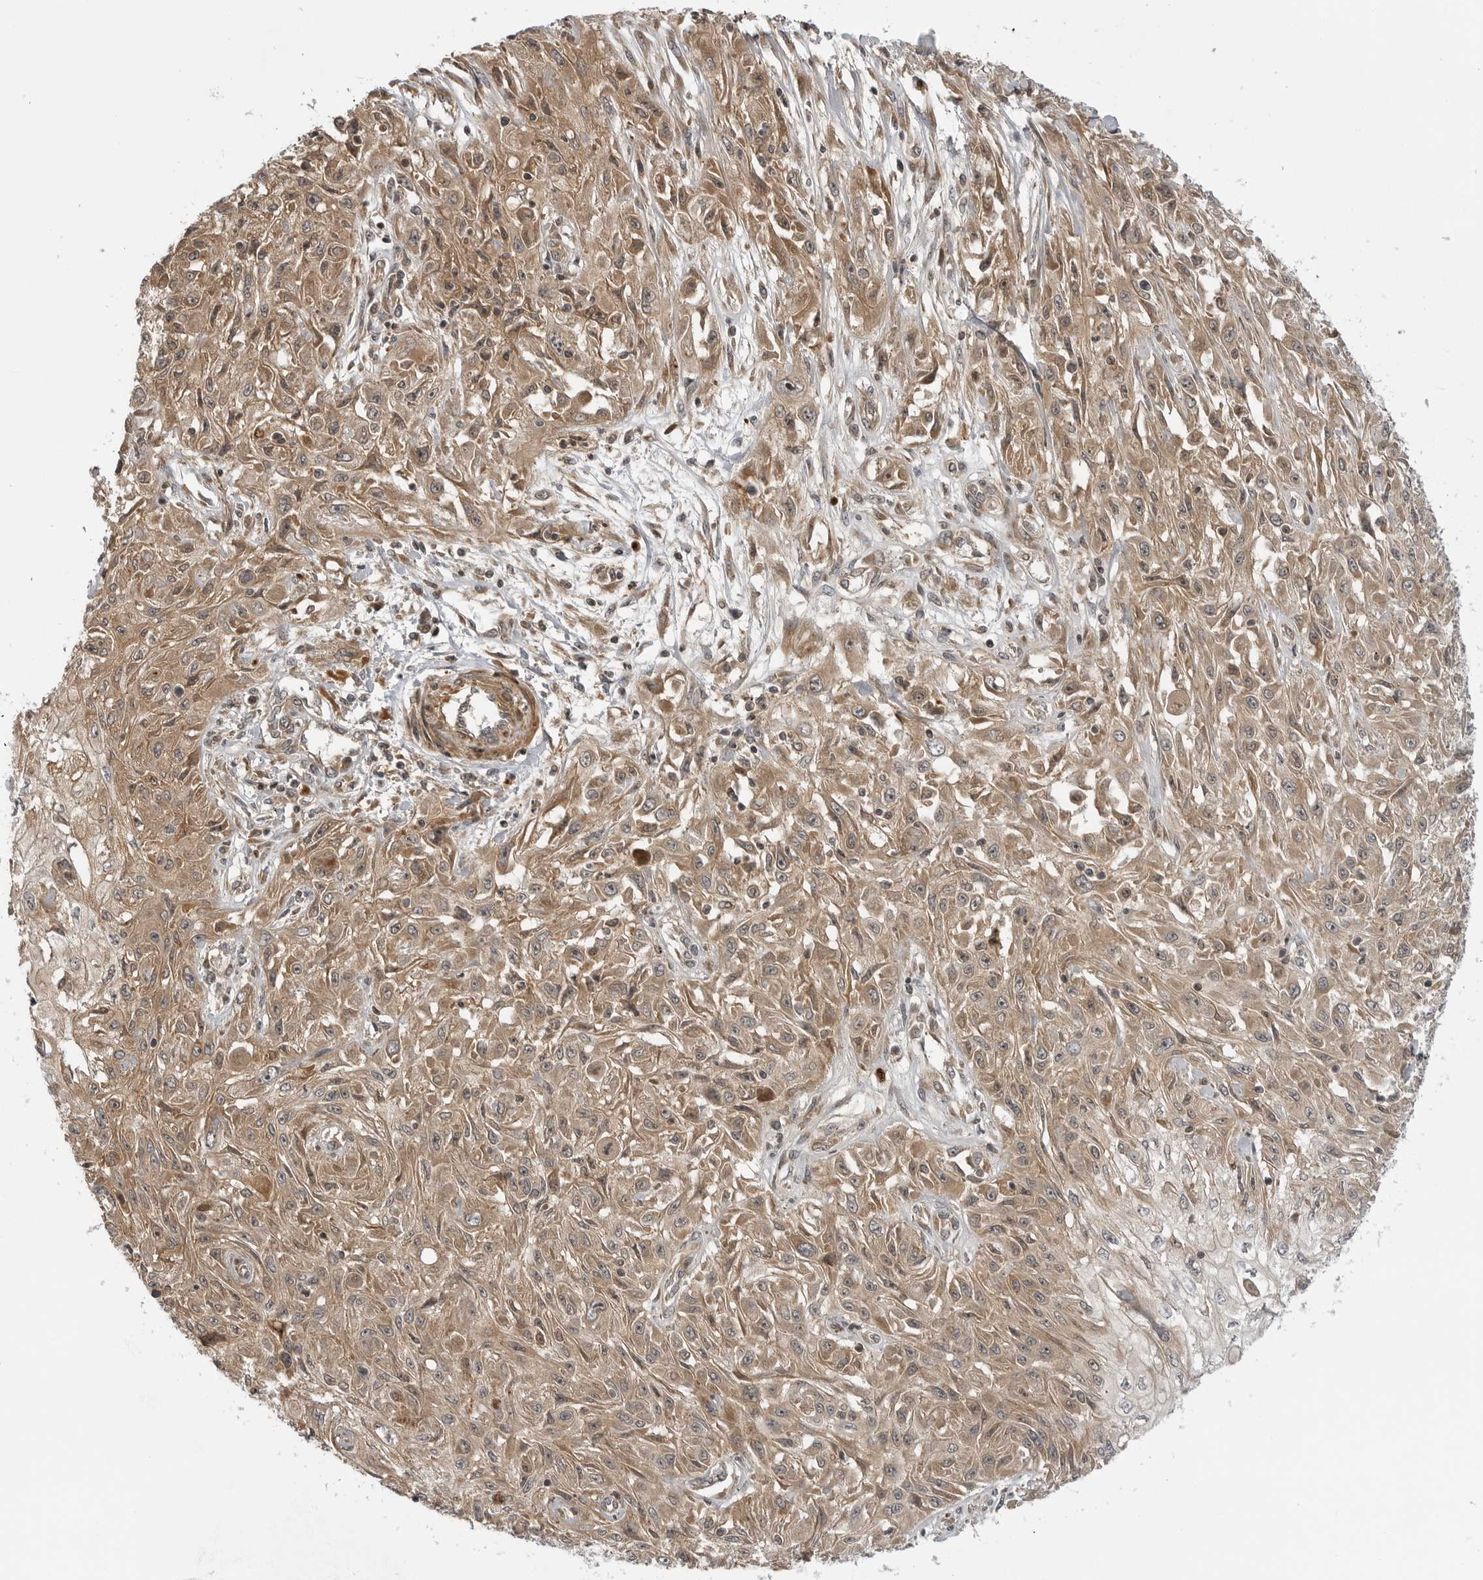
{"staining": {"intensity": "weak", "quantity": ">75%", "location": "cytoplasmic/membranous"}, "tissue": "skin cancer", "cell_type": "Tumor cells", "image_type": "cancer", "snomed": [{"axis": "morphology", "description": "Squamous cell carcinoma, NOS"}, {"axis": "morphology", "description": "Squamous cell carcinoma, metastatic, NOS"}, {"axis": "topography", "description": "Skin"}, {"axis": "topography", "description": "Lymph node"}], "caption": "DAB (3,3'-diaminobenzidine) immunohistochemical staining of squamous cell carcinoma (skin) reveals weak cytoplasmic/membranous protein staining in about >75% of tumor cells.", "gene": "LRRC45", "patient": {"sex": "male", "age": 75}}